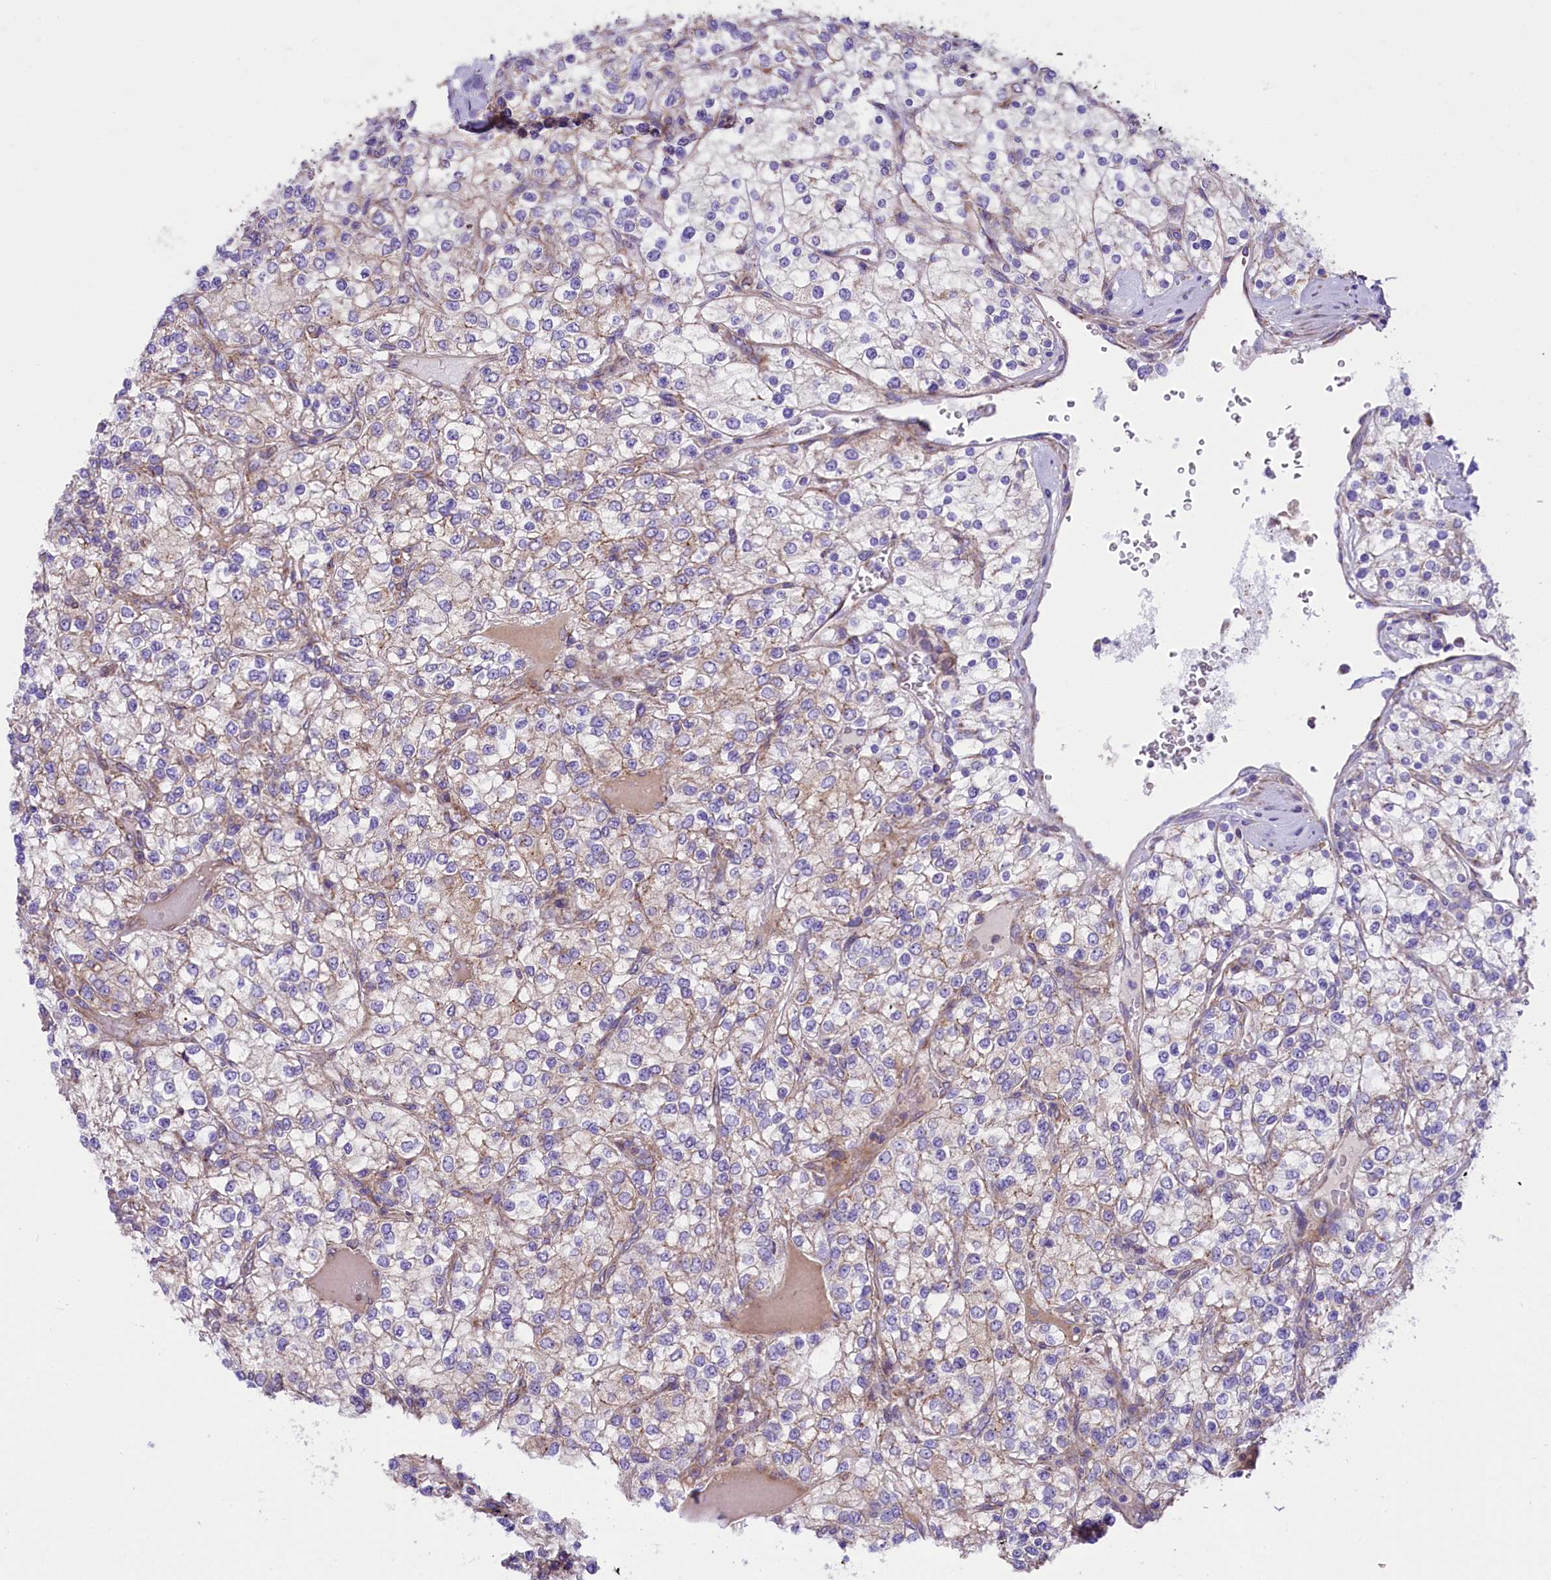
{"staining": {"intensity": "weak", "quantity": "<25%", "location": "cytoplasmic/membranous"}, "tissue": "renal cancer", "cell_type": "Tumor cells", "image_type": "cancer", "snomed": [{"axis": "morphology", "description": "Adenocarcinoma, NOS"}, {"axis": "topography", "description": "Kidney"}], "caption": "The image exhibits no significant expression in tumor cells of renal cancer.", "gene": "PTPRU", "patient": {"sex": "male", "age": 80}}